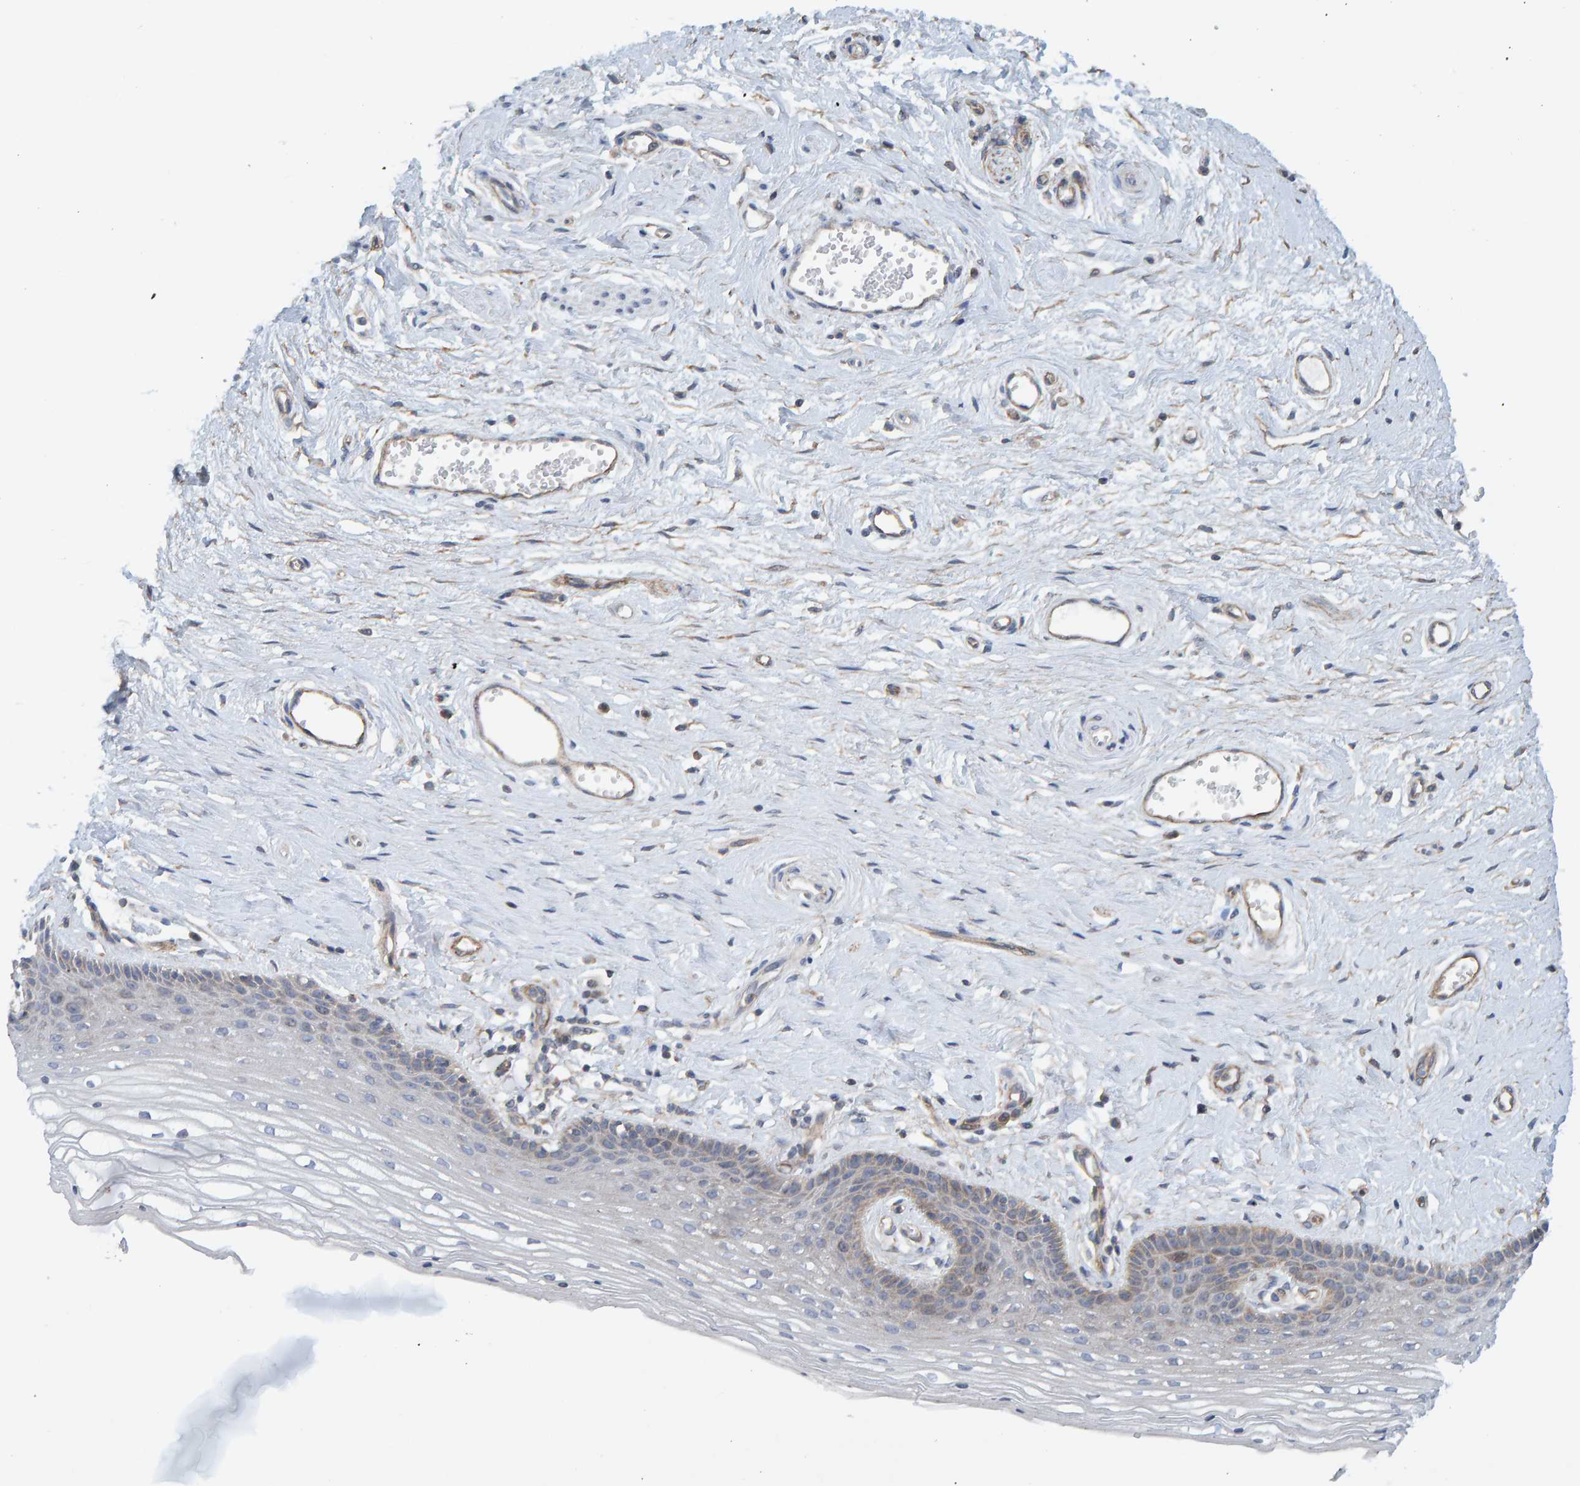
{"staining": {"intensity": "weak", "quantity": "<25%", "location": "cytoplasmic/membranous"}, "tissue": "vagina", "cell_type": "Squamous epithelial cells", "image_type": "normal", "snomed": [{"axis": "morphology", "description": "Normal tissue, NOS"}, {"axis": "topography", "description": "Vagina"}], "caption": "Human vagina stained for a protein using immunohistochemistry (IHC) shows no positivity in squamous epithelial cells.", "gene": "RGP1", "patient": {"sex": "female", "age": 46}}